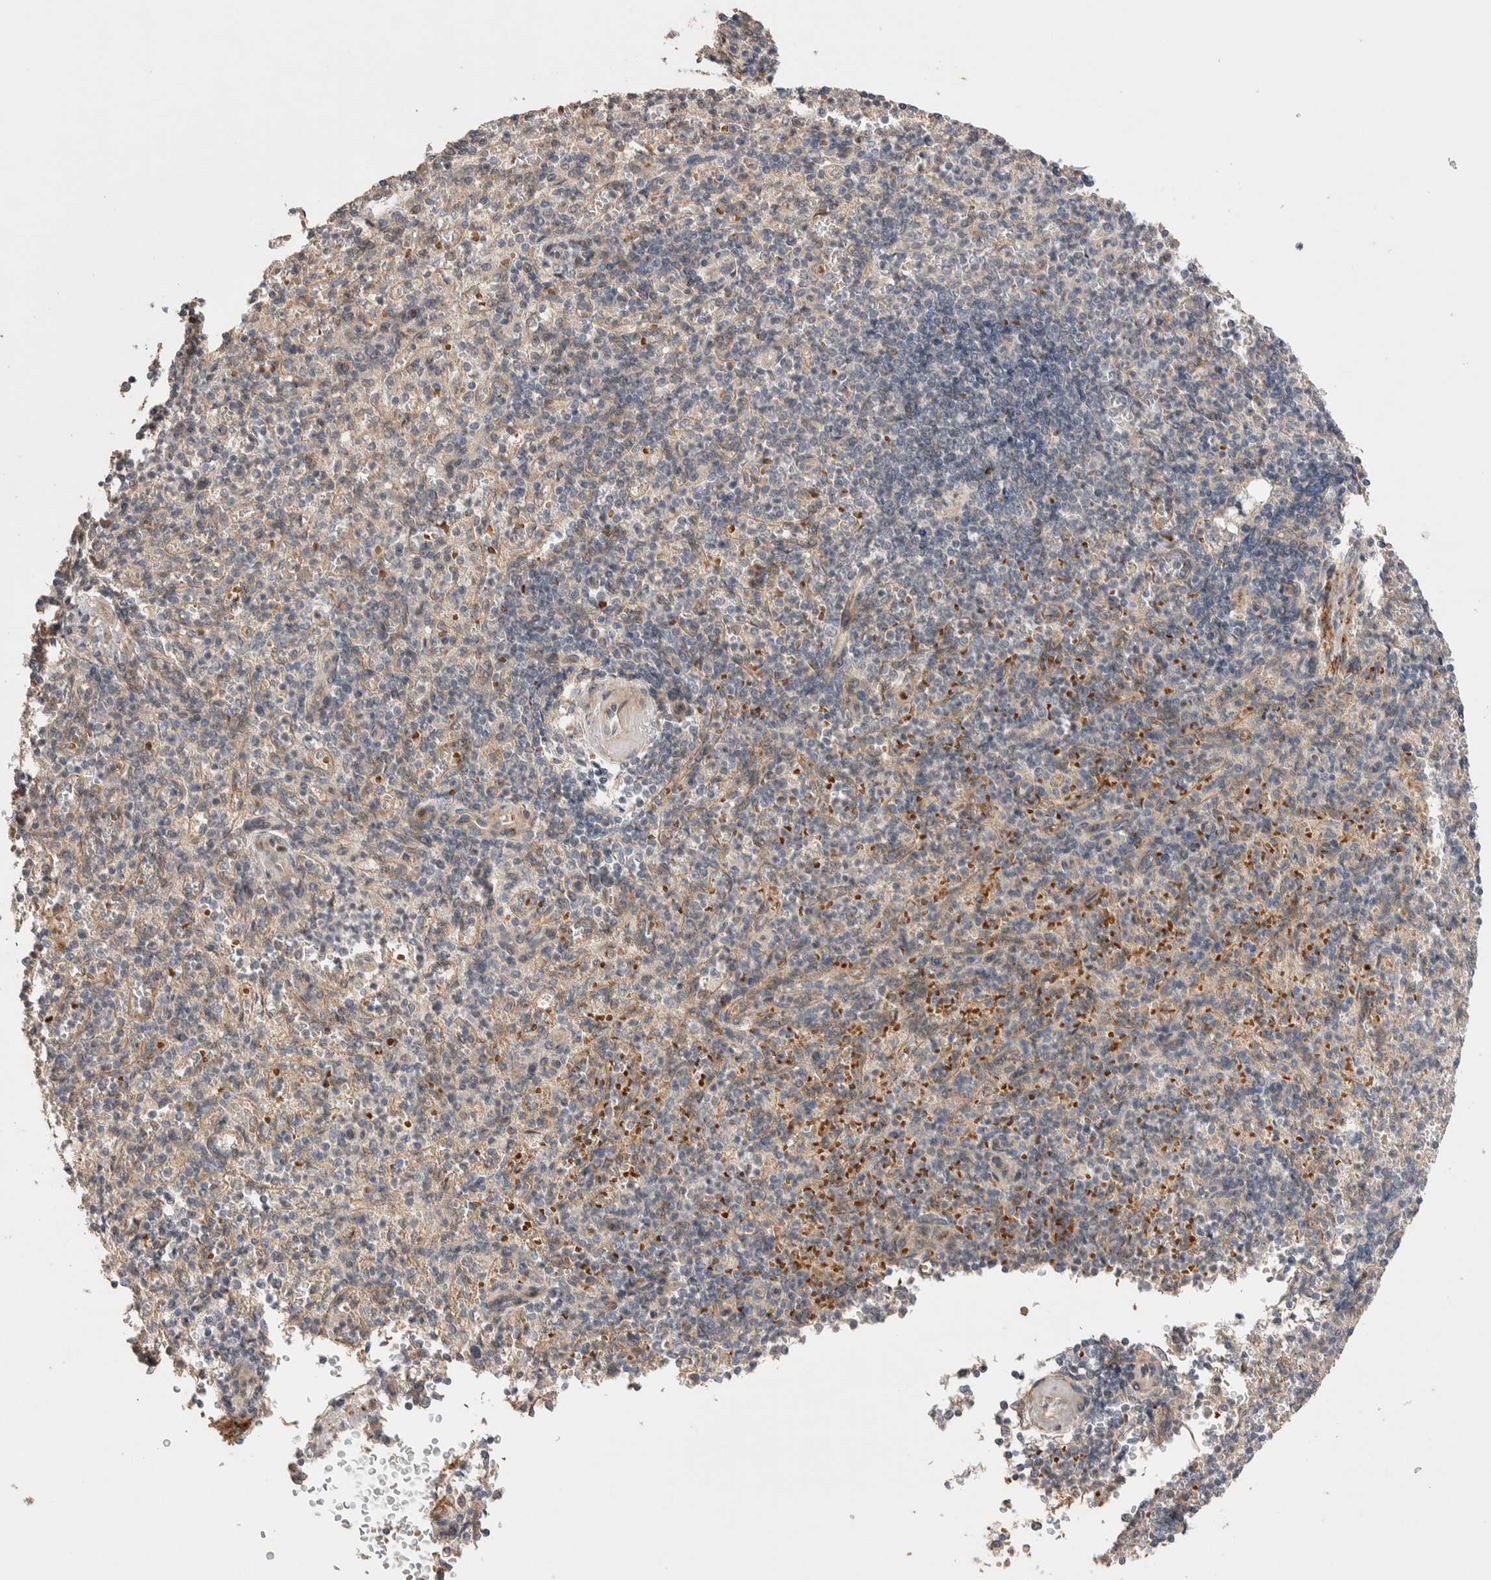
{"staining": {"intensity": "weak", "quantity": ">75%", "location": "cytoplasmic/membranous"}, "tissue": "spleen", "cell_type": "Cells in red pulp", "image_type": "normal", "snomed": [{"axis": "morphology", "description": "Normal tissue, NOS"}, {"axis": "topography", "description": "Spleen"}], "caption": "Protein expression by IHC exhibits weak cytoplasmic/membranous staining in approximately >75% of cells in red pulp in normal spleen. The protein is stained brown, and the nuclei are stained in blue (DAB (3,3'-diaminobenzidine) IHC with brightfield microscopy, high magnification).", "gene": "CASK", "patient": {"sex": "female", "age": 74}}